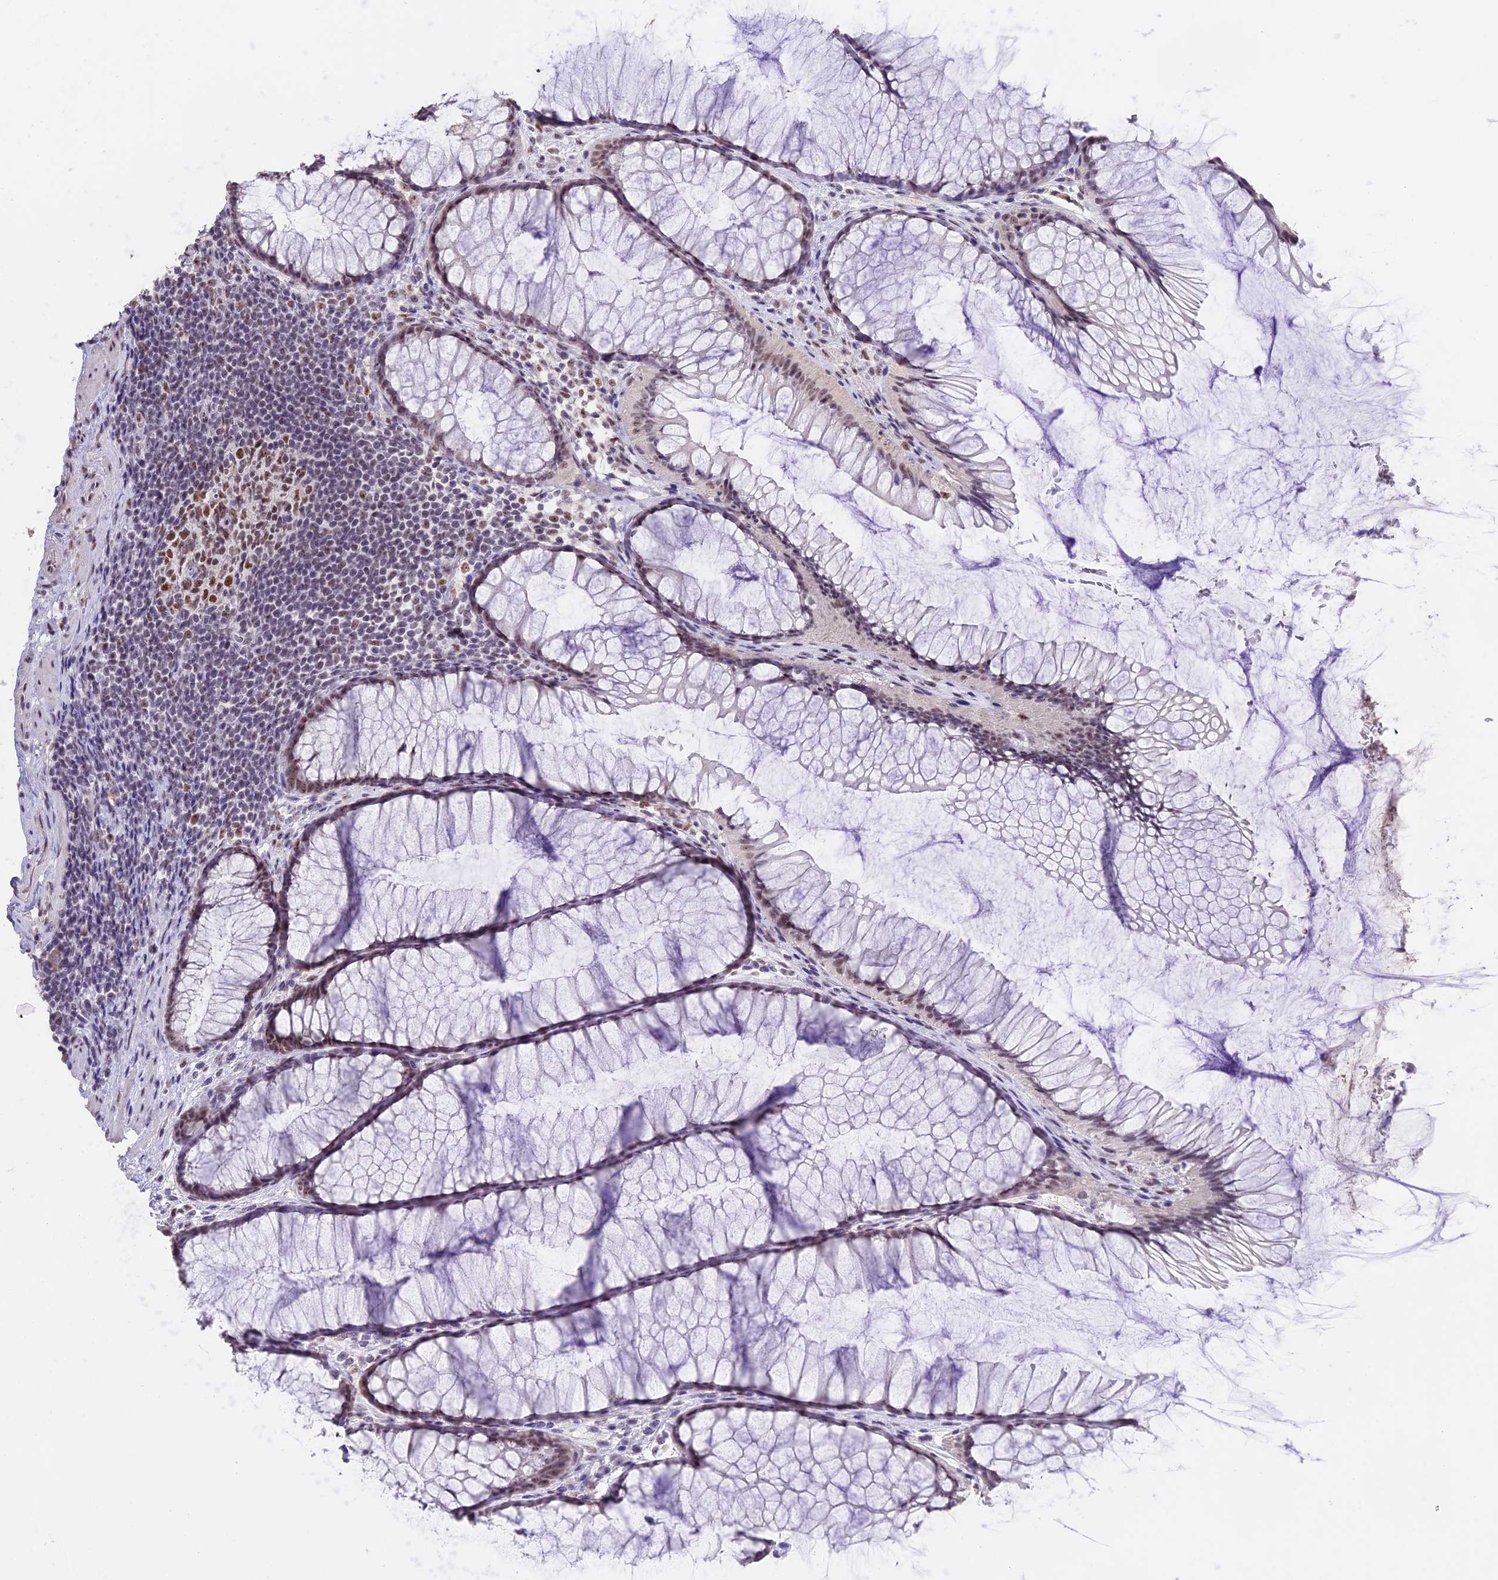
{"staining": {"intensity": "weak", "quantity": "<25%", "location": "nuclear"}, "tissue": "colon", "cell_type": "Endothelial cells", "image_type": "normal", "snomed": [{"axis": "morphology", "description": "Normal tissue, NOS"}, {"axis": "topography", "description": "Colon"}], "caption": "This is an immunohistochemistry photomicrograph of normal colon. There is no positivity in endothelial cells.", "gene": "SETD2", "patient": {"sex": "female", "age": 82}}